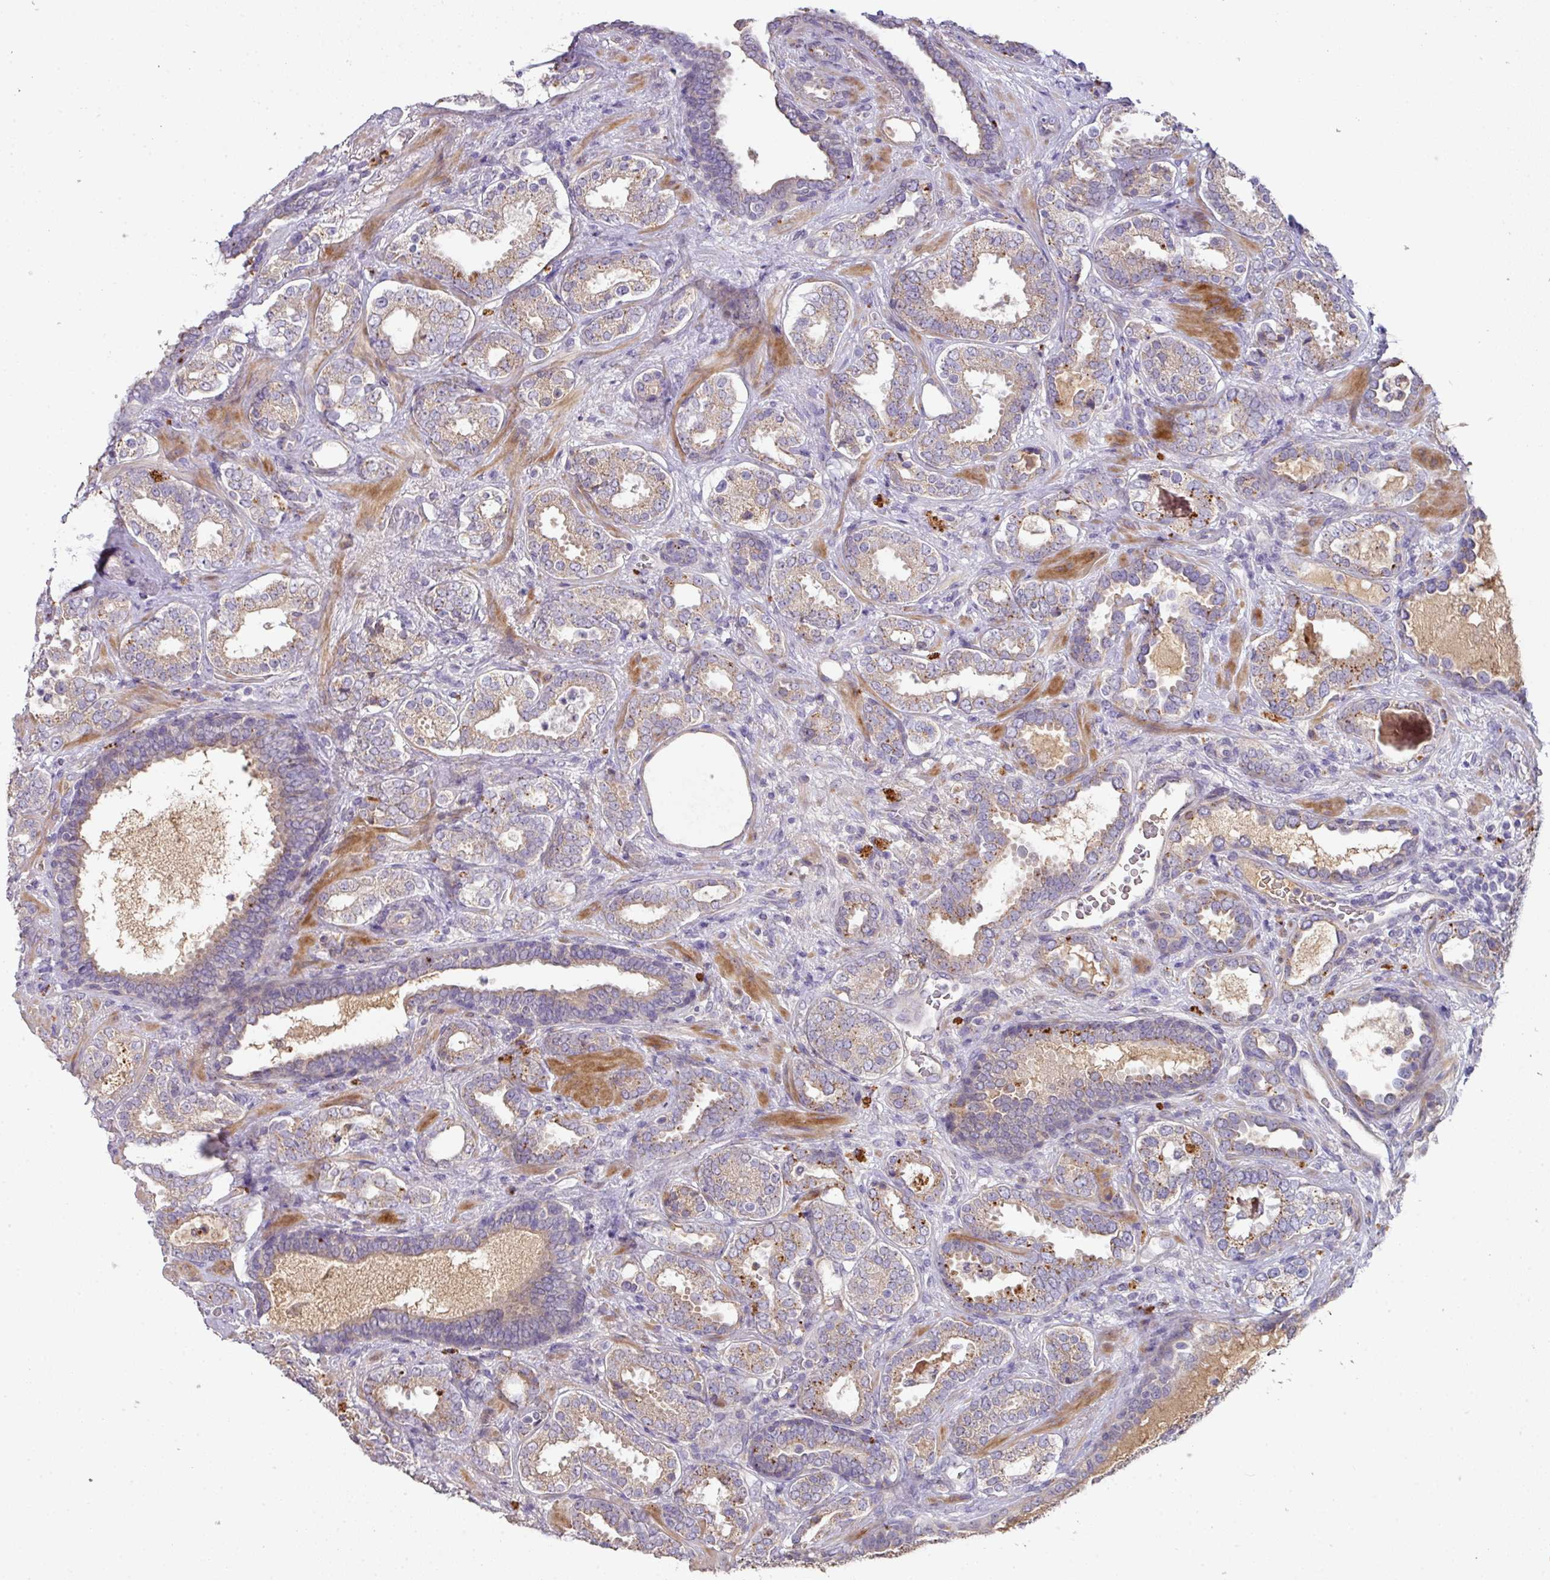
{"staining": {"intensity": "moderate", "quantity": "<25%", "location": "cytoplasmic/membranous"}, "tissue": "prostate cancer", "cell_type": "Tumor cells", "image_type": "cancer", "snomed": [{"axis": "morphology", "description": "Adenocarcinoma, High grade"}, {"axis": "topography", "description": "Prostate"}], "caption": "Immunohistochemistry of human prostate cancer exhibits low levels of moderate cytoplasmic/membranous staining in approximately <25% of tumor cells. The protein is stained brown, and the nuclei are stained in blue (DAB IHC with brightfield microscopy, high magnification).", "gene": "ZNF266", "patient": {"sex": "male", "age": 65}}